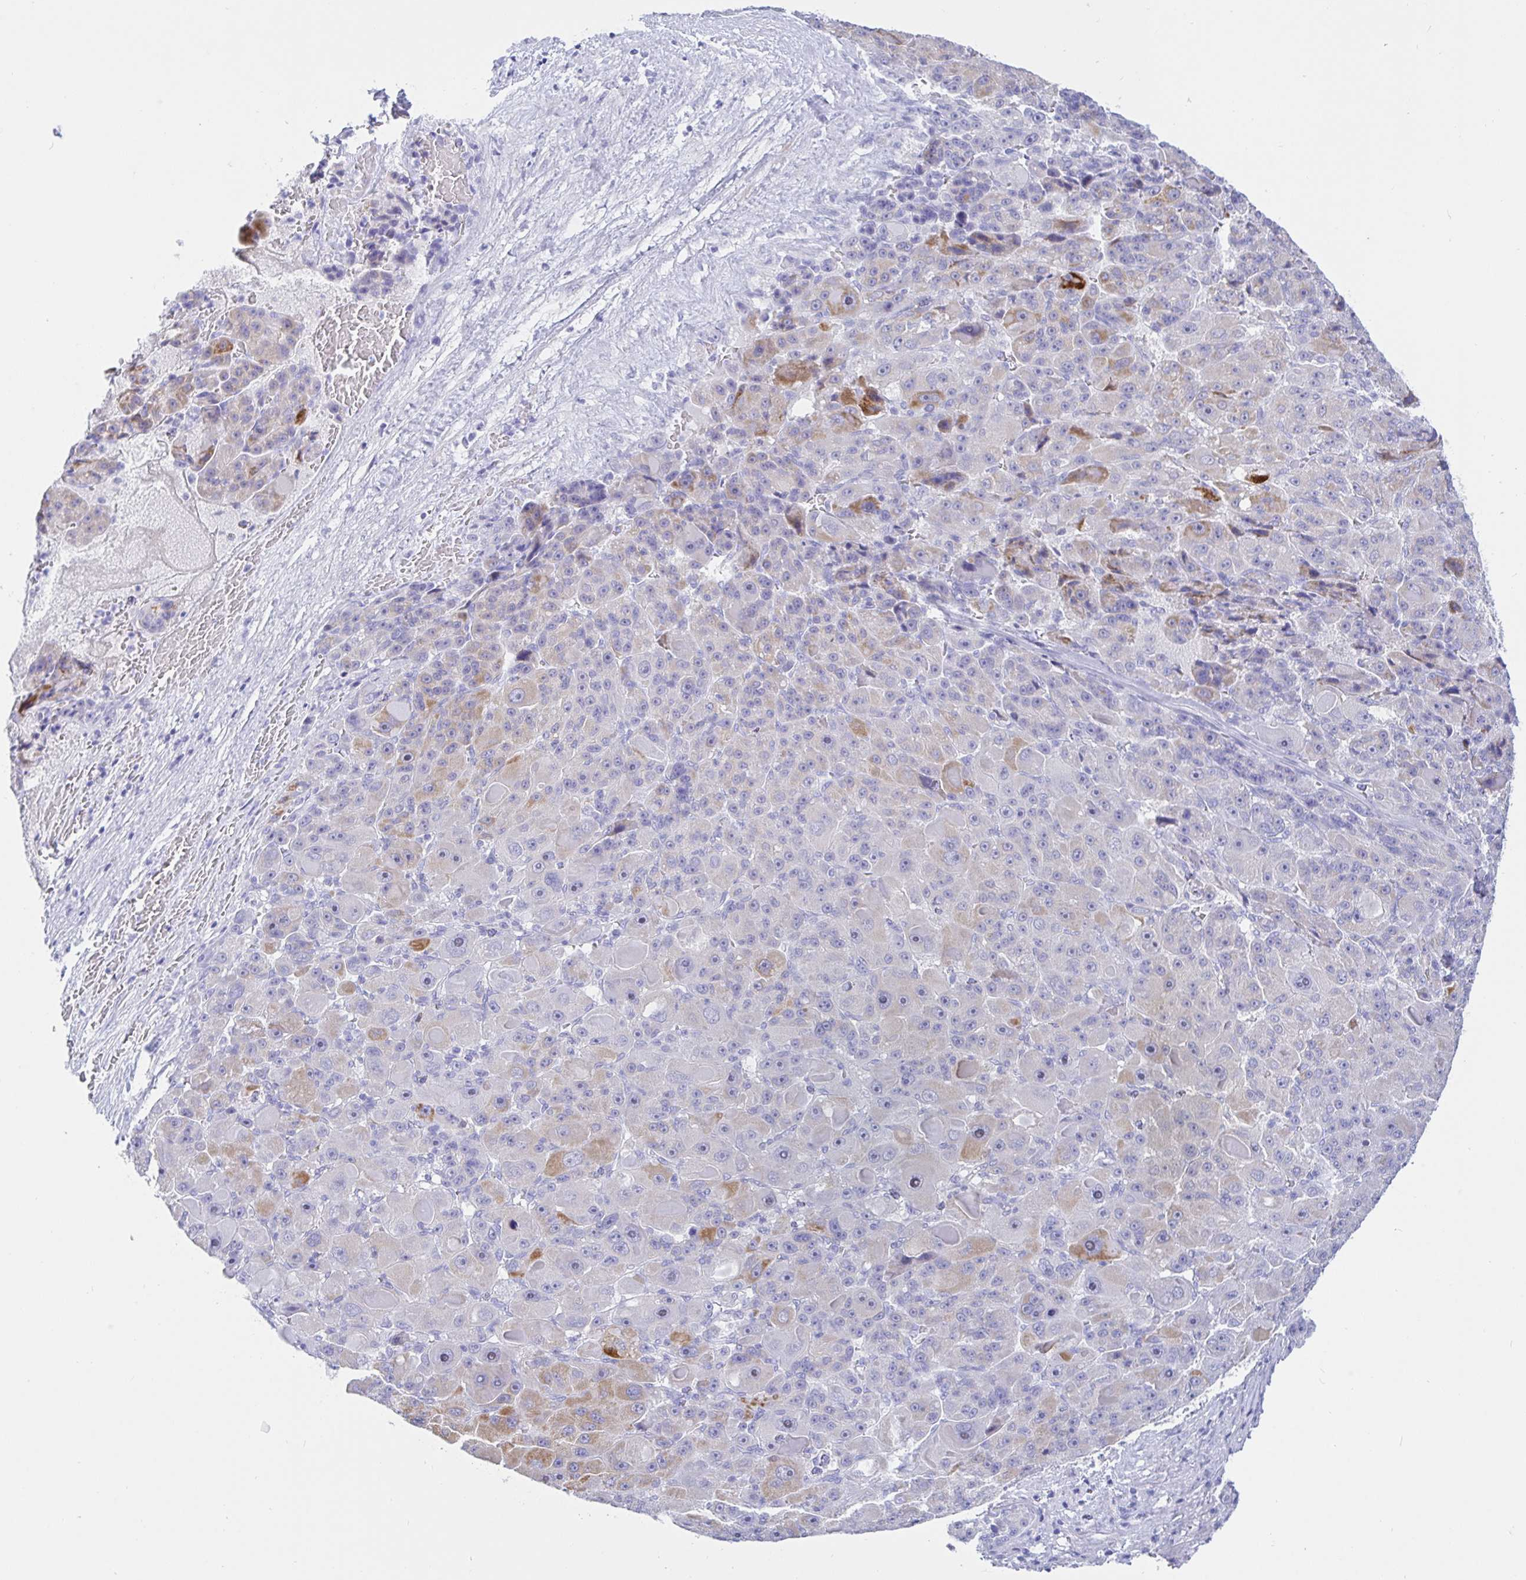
{"staining": {"intensity": "moderate", "quantity": "<25%", "location": "cytoplasmic/membranous"}, "tissue": "liver cancer", "cell_type": "Tumor cells", "image_type": "cancer", "snomed": [{"axis": "morphology", "description": "Carcinoma, Hepatocellular, NOS"}, {"axis": "topography", "description": "Liver"}], "caption": "The micrograph shows staining of hepatocellular carcinoma (liver), revealing moderate cytoplasmic/membranous protein staining (brown color) within tumor cells. (Brightfield microscopy of DAB IHC at high magnification).", "gene": "KCNH6", "patient": {"sex": "male", "age": 76}}